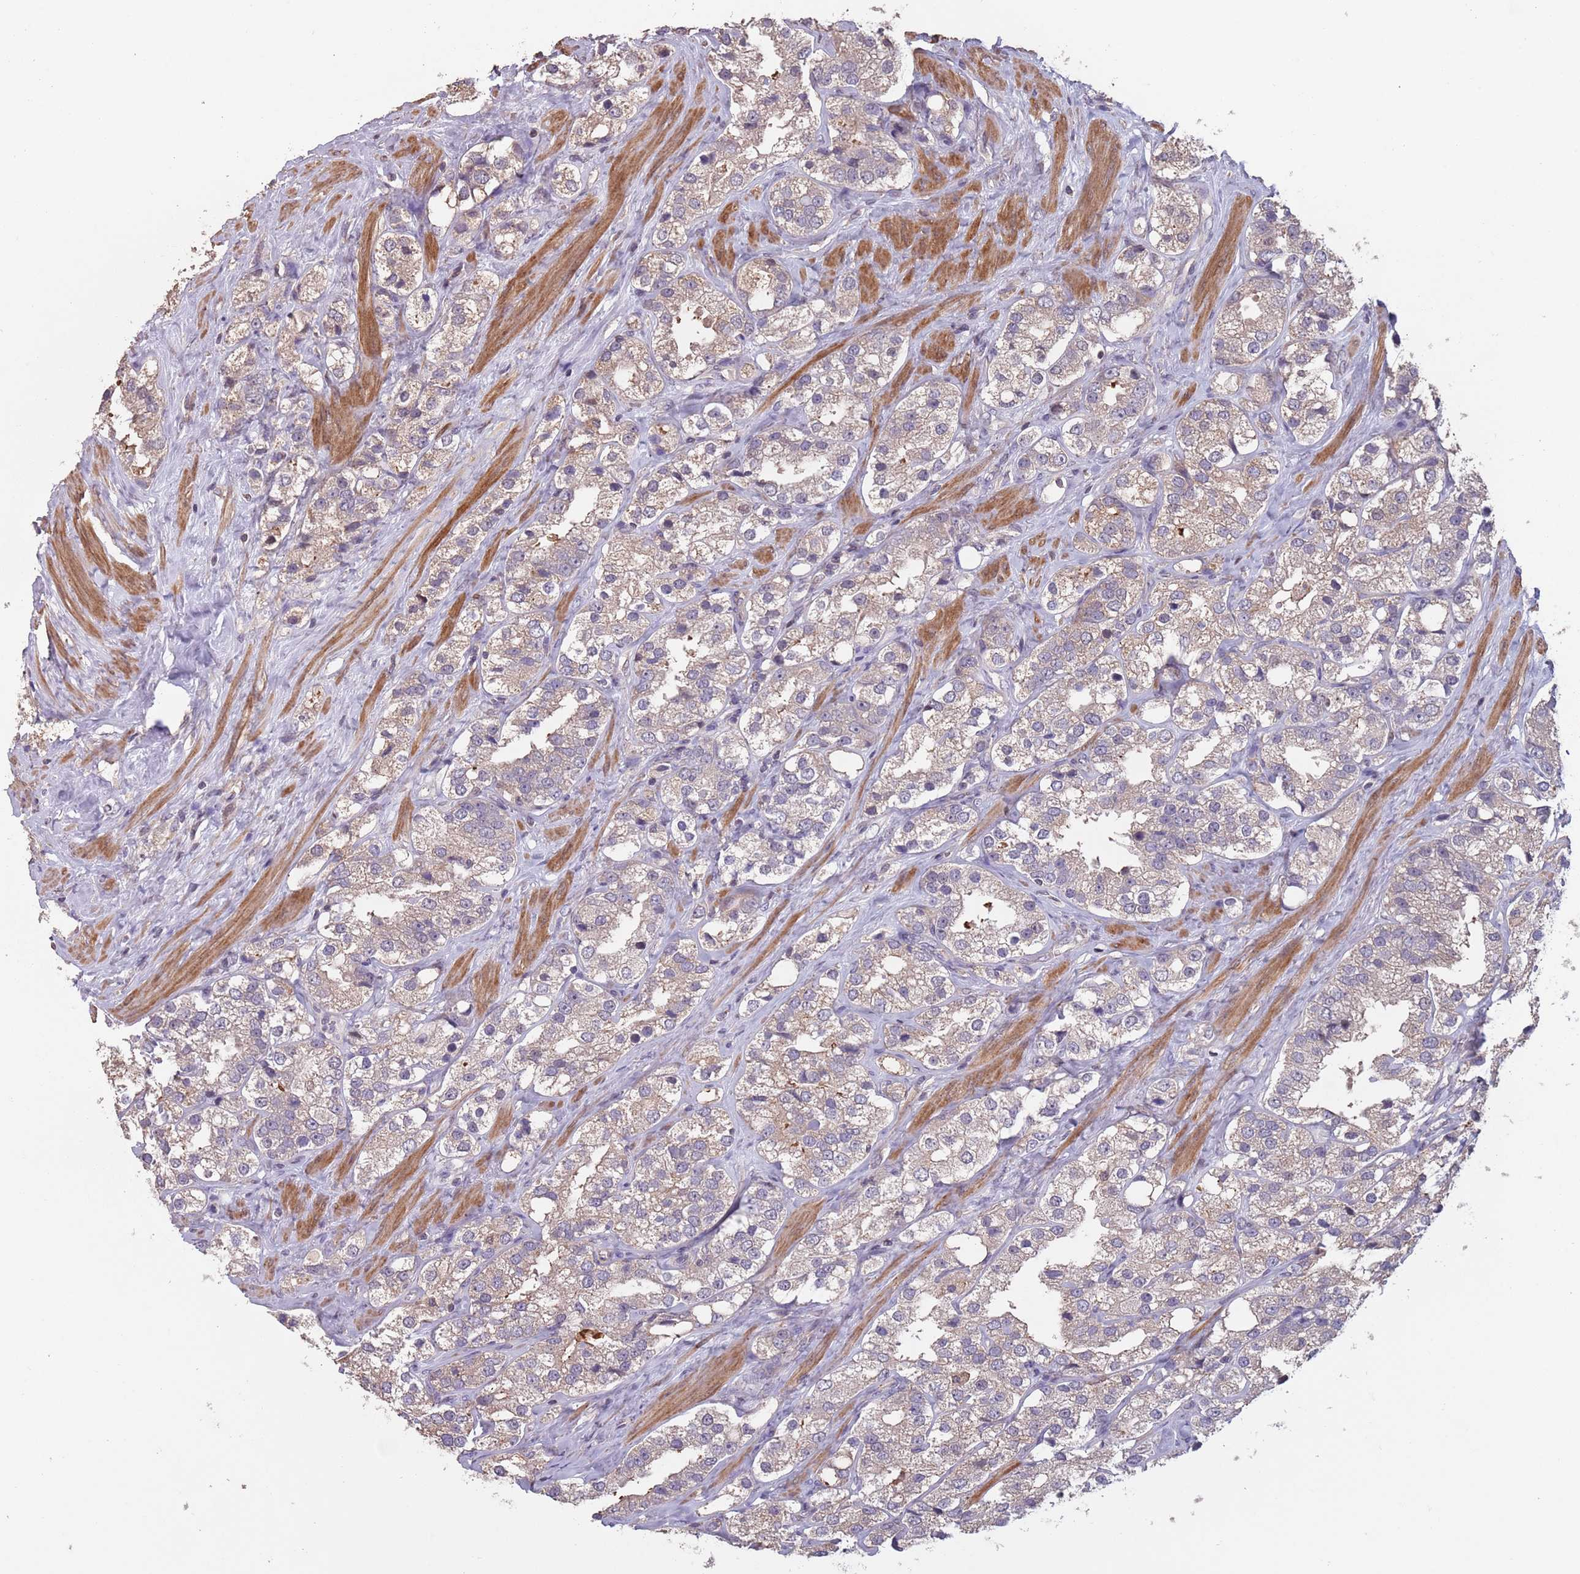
{"staining": {"intensity": "weak", "quantity": "<25%", "location": "cytoplasmic/membranous"}, "tissue": "prostate cancer", "cell_type": "Tumor cells", "image_type": "cancer", "snomed": [{"axis": "morphology", "description": "Adenocarcinoma, NOS"}, {"axis": "topography", "description": "Prostate"}], "caption": "This is an IHC histopathology image of human prostate cancer (adenocarcinoma). There is no positivity in tumor cells.", "gene": "MBD3L1", "patient": {"sex": "male", "age": 79}}